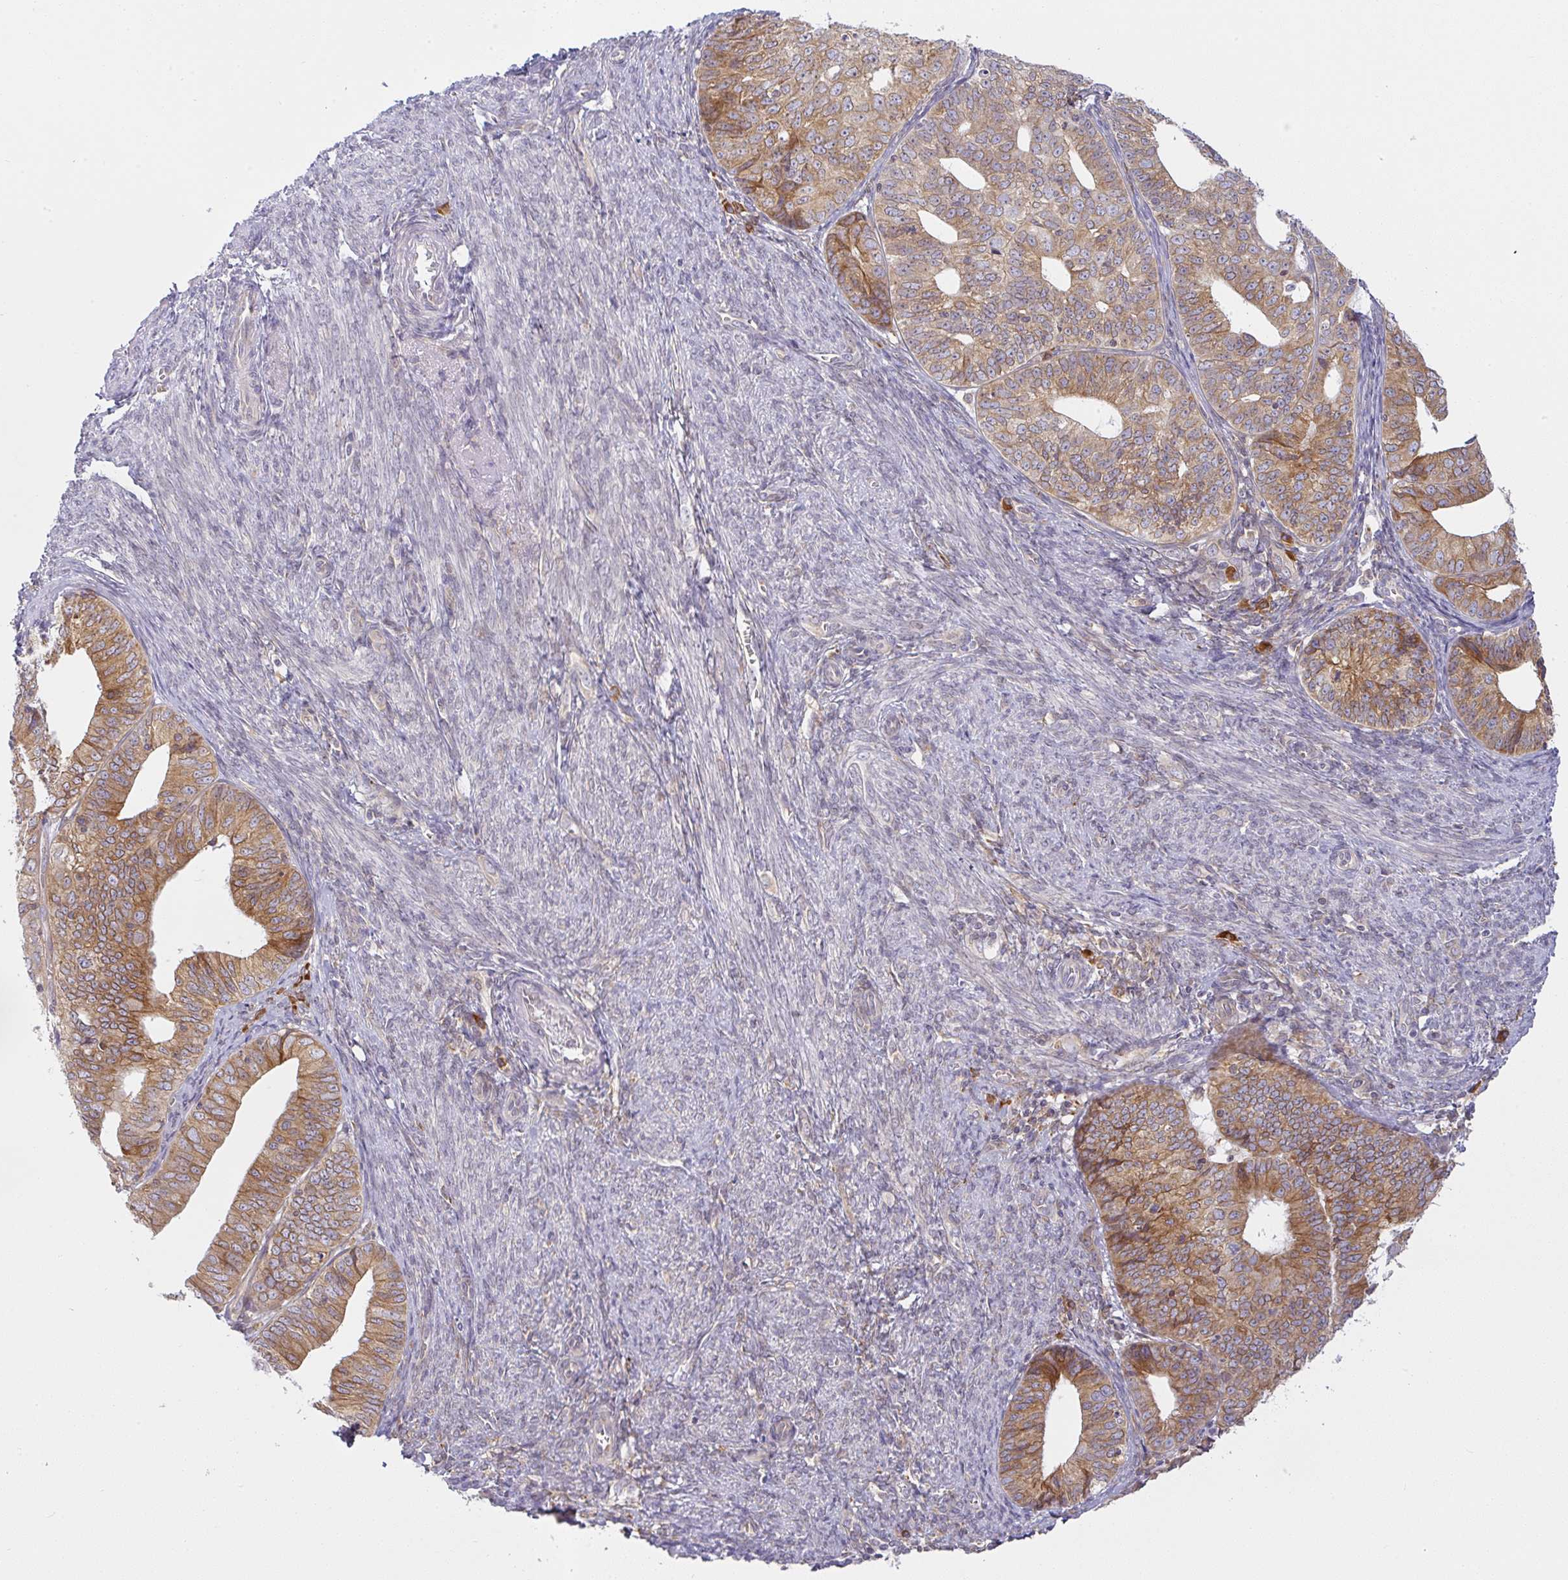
{"staining": {"intensity": "moderate", "quantity": ">75%", "location": "cytoplasmic/membranous"}, "tissue": "endometrial cancer", "cell_type": "Tumor cells", "image_type": "cancer", "snomed": [{"axis": "morphology", "description": "Adenocarcinoma, NOS"}, {"axis": "topography", "description": "Endometrium"}], "caption": "Immunohistochemical staining of adenocarcinoma (endometrial) reveals moderate cytoplasmic/membranous protein staining in about >75% of tumor cells.", "gene": "DERL2", "patient": {"sex": "female", "age": 56}}